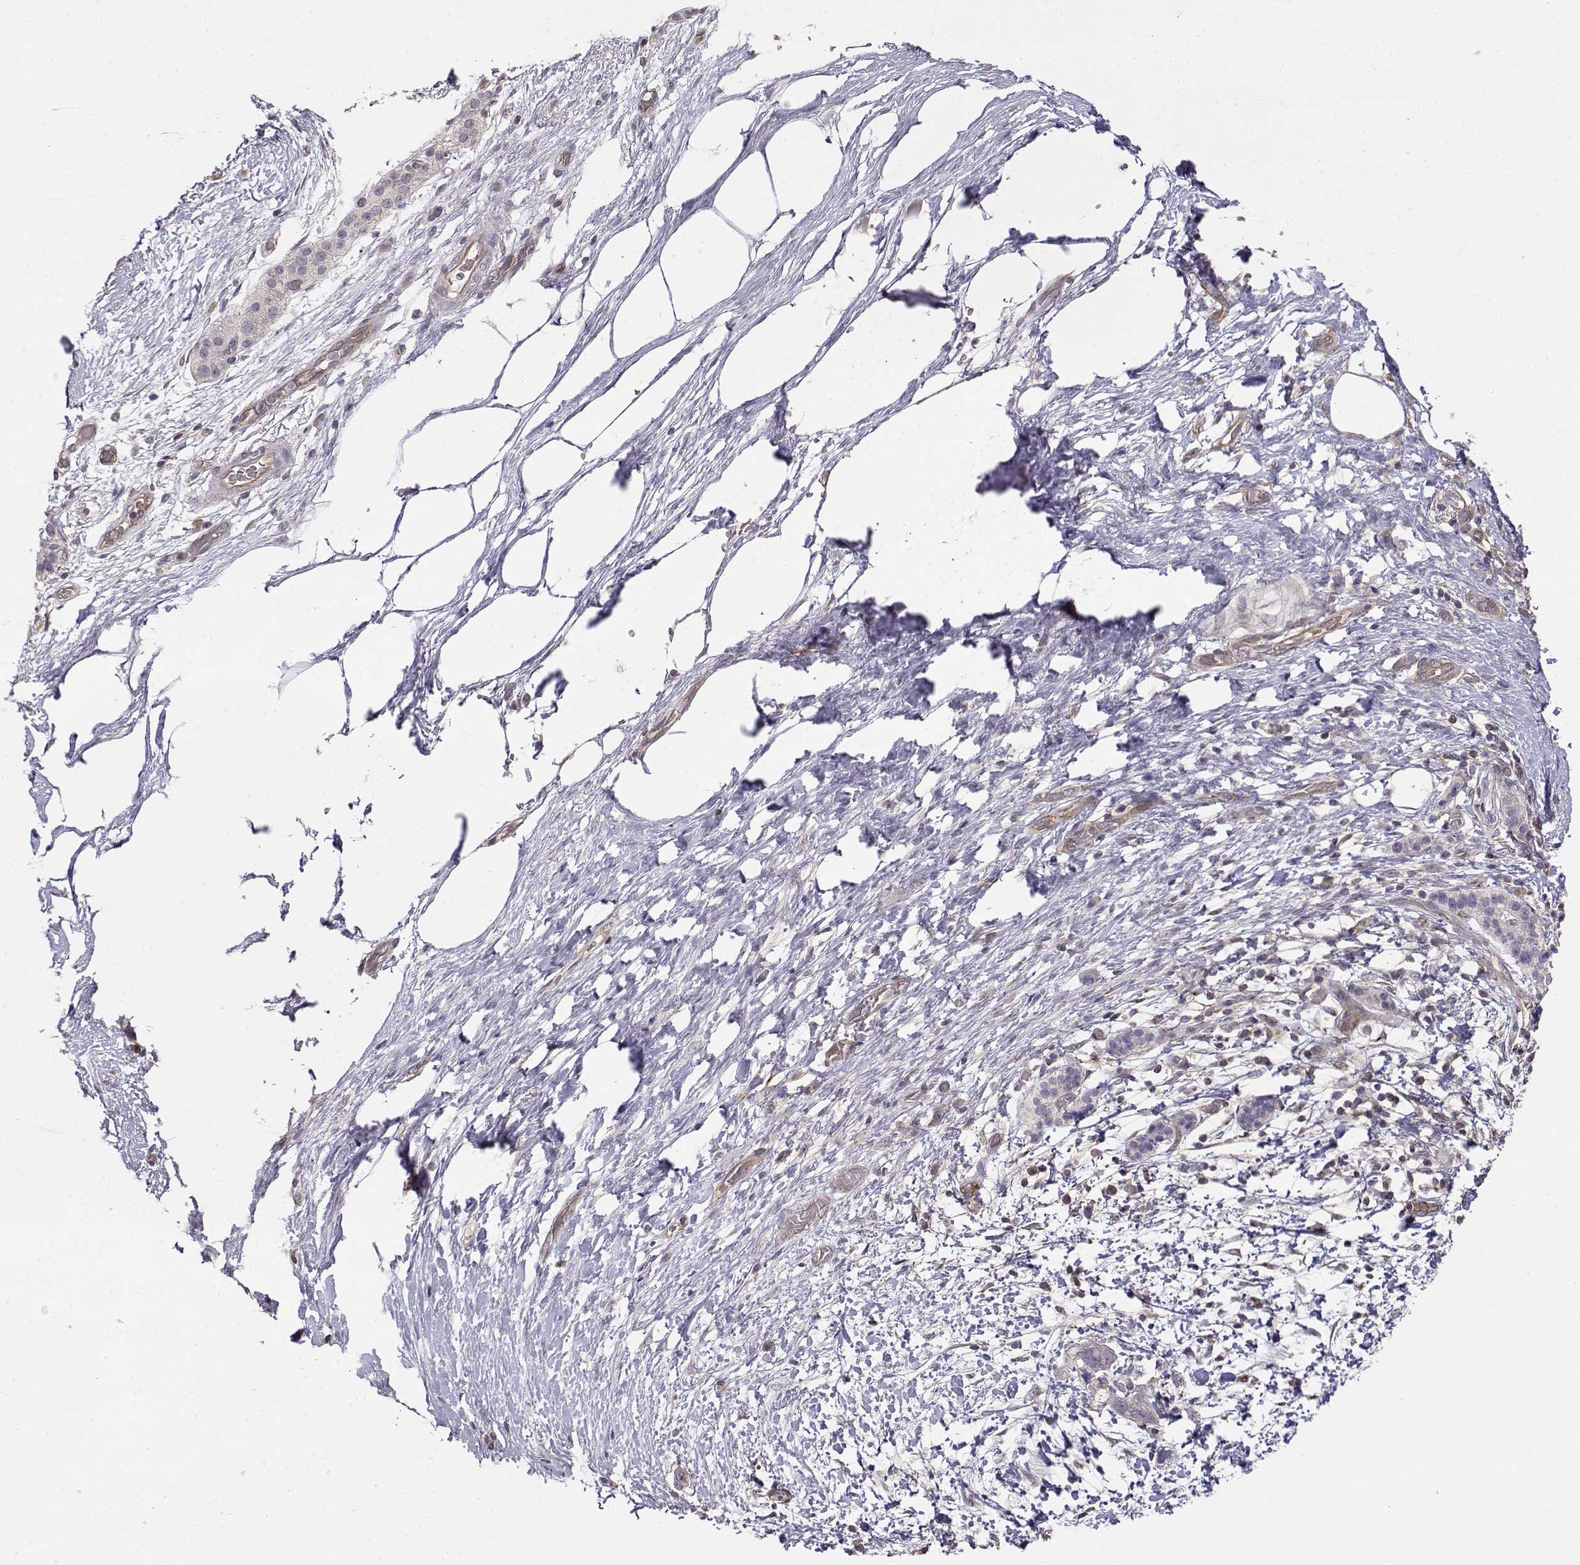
{"staining": {"intensity": "weak", "quantity": "<25%", "location": "cytoplasmic/membranous"}, "tissue": "pancreatic cancer", "cell_type": "Tumor cells", "image_type": "cancer", "snomed": [{"axis": "morphology", "description": "Adenocarcinoma, NOS"}, {"axis": "topography", "description": "Pancreas"}], "caption": "Tumor cells are negative for protein expression in human pancreatic cancer.", "gene": "IFITM1", "patient": {"sex": "female", "age": 72}}